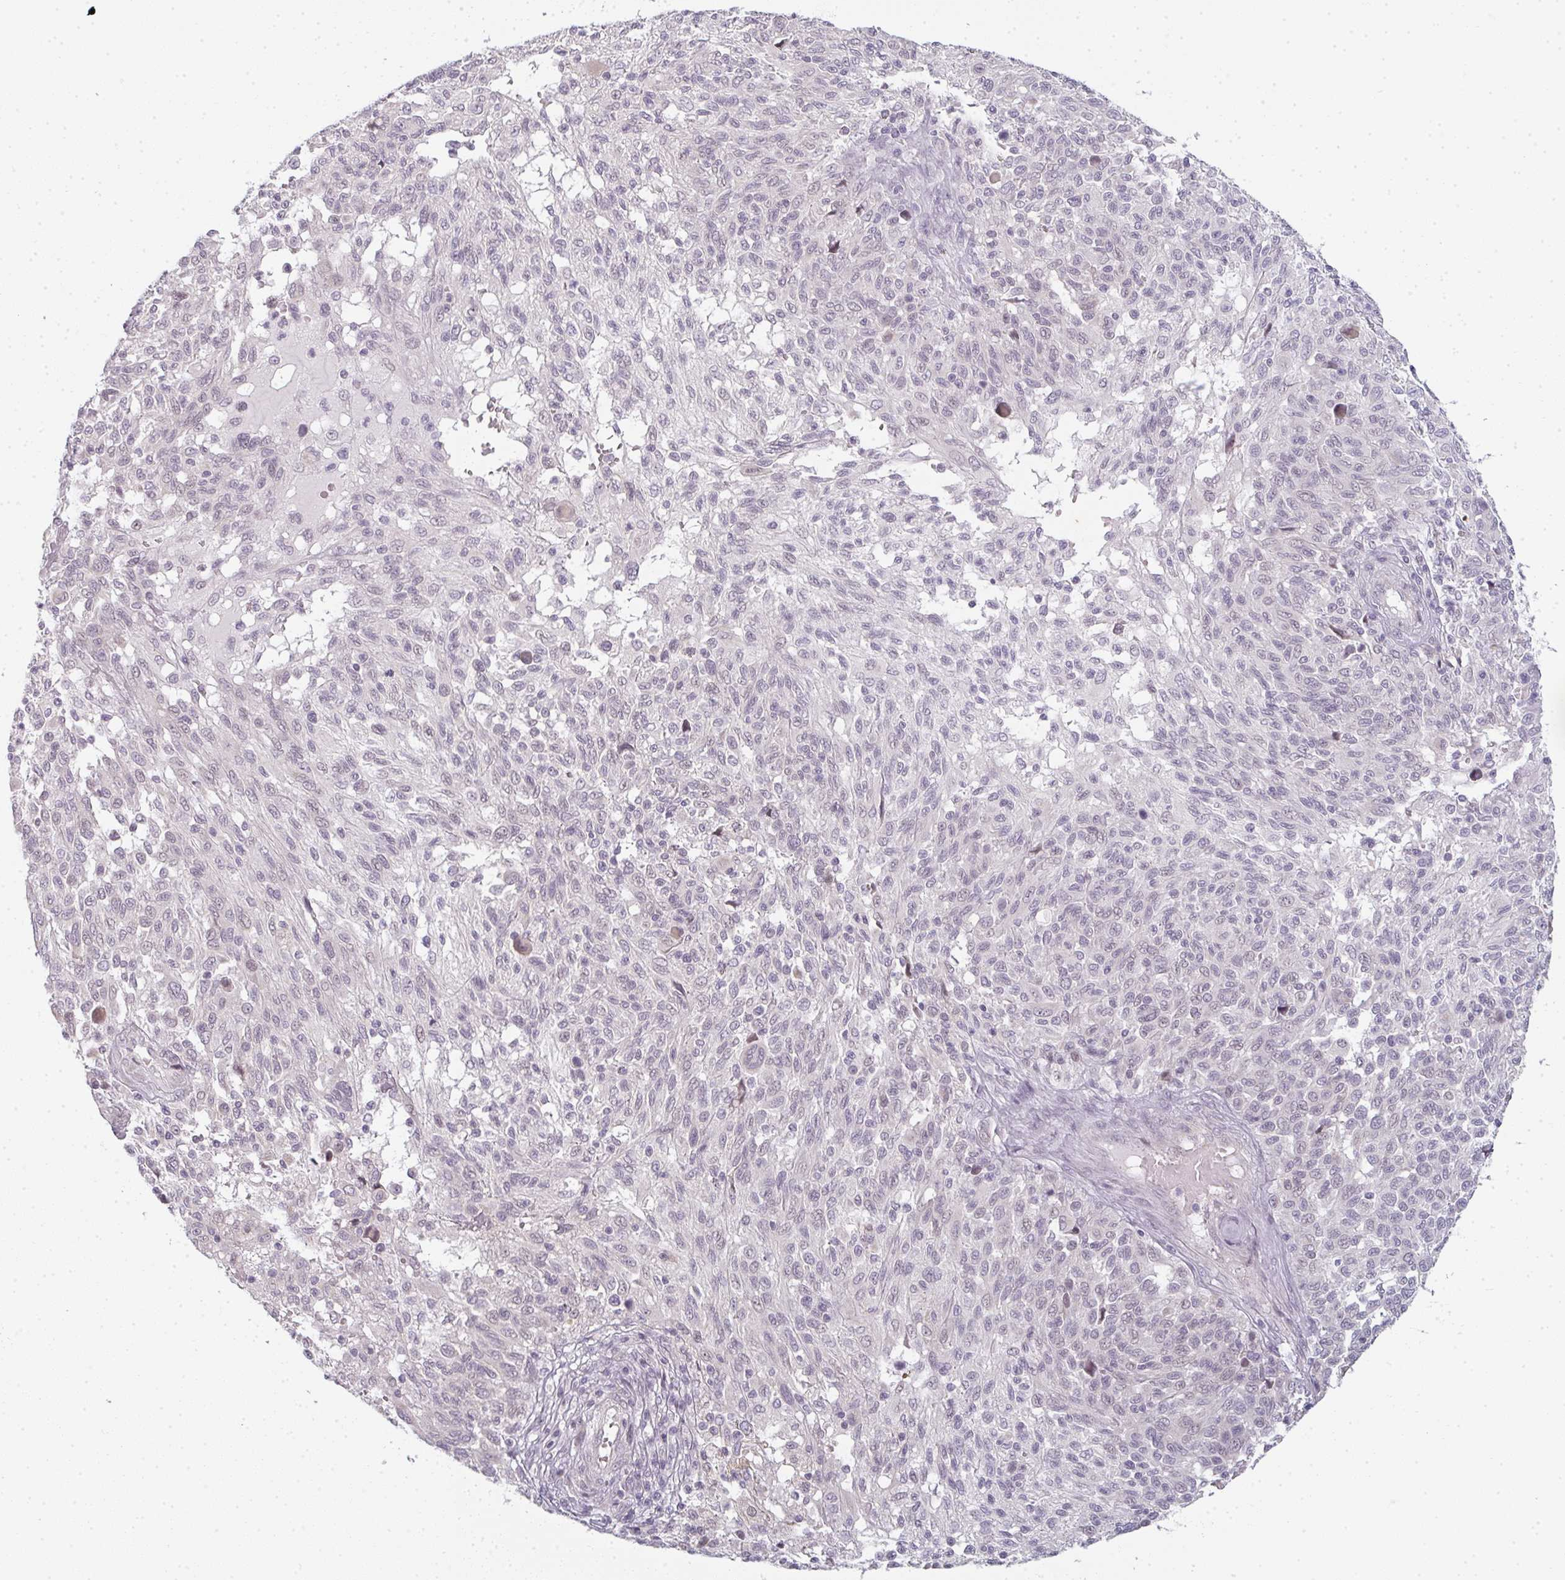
{"staining": {"intensity": "negative", "quantity": "none", "location": "none"}, "tissue": "melanoma", "cell_type": "Tumor cells", "image_type": "cancer", "snomed": [{"axis": "morphology", "description": "Malignant melanoma, NOS"}, {"axis": "topography", "description": "Skin"}], "caption": "Melanoma was stained to show a protein in brown. There is no significant staining in tumor cells. (DAB (3,3'-diaminobenzidine) IHC, high magnification).", "gene": "RBBP6", "patient": {"sex": "male", "age": 66}}